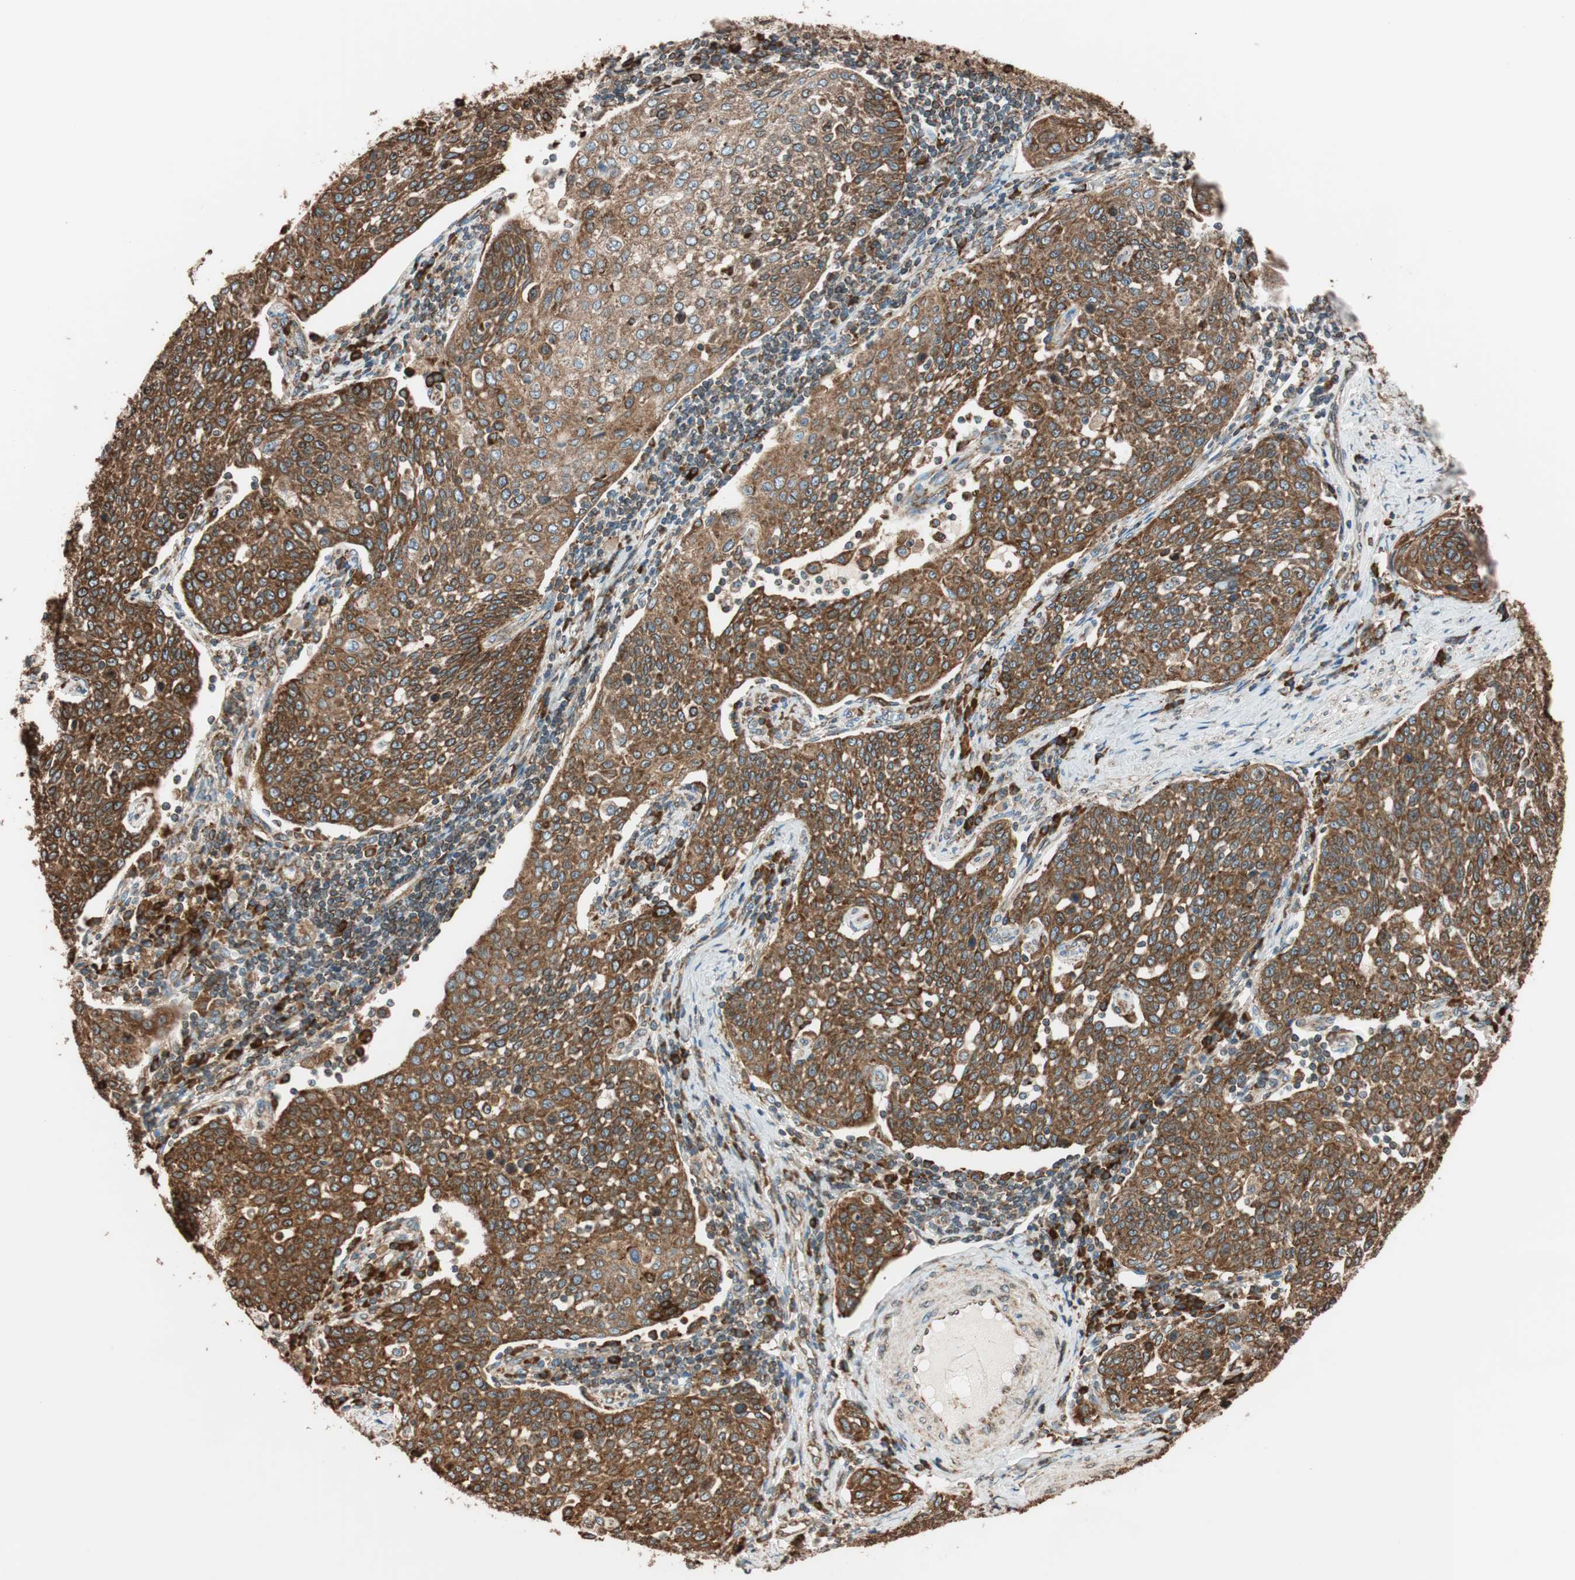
{"staining": {"intensity": "strong", "quantity": ">75%", "location": "cytoplasmic/membranous"}, "tissue": "cervical cancer", "cell_type": "Tumor cells", "image_type": "cancer", "snomed": [{"axis": "morphology", "description": "Squamous cell carcinoma, NOS"}, {"axis": "topography", "description": "Cervix"}], "caption": "A high-resolution histopathology image shows immunohistochemistry (IHC) staining of cervical squamous cell carcinoma, which shows strong cytoplasmic/membranous staining in about >75% of tumor cells.", "gene": "PRKCSH", "patient": {"sex": "female", "age": 34}}